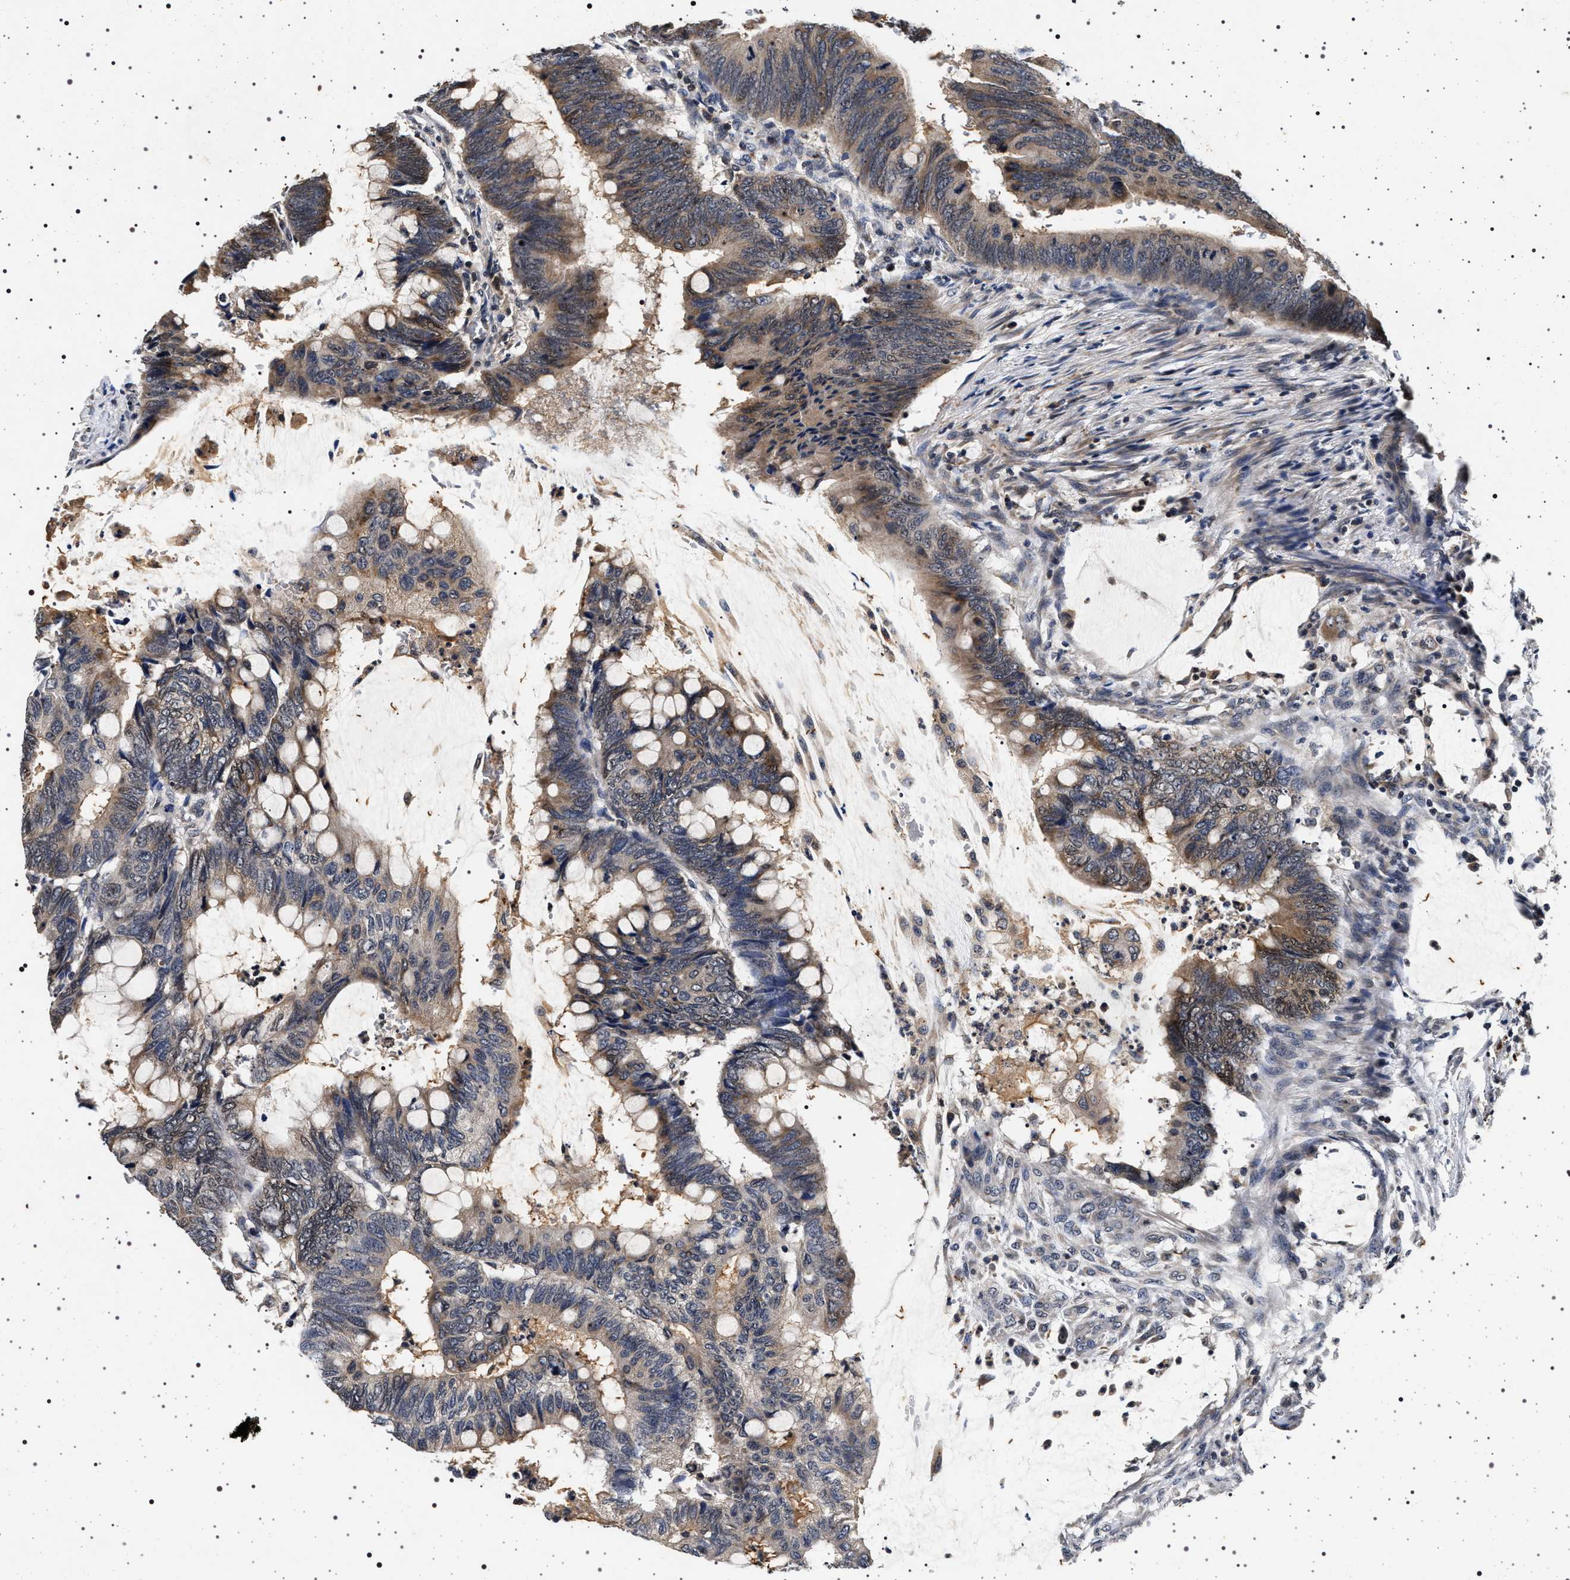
{"staining": {"intensity": "weak", "quantity": ">75%", "location": "cytoplasmic/membranous"}, "tissue": "colorectal cancer", "cell_type": "Tumor cells", "image_type": "cancer", "snomed": [{"axis": "morphology", "description": "Normal tissue, NOS"}, {"axis": "morphology", "description": "Adenocarcinoma, NOS"}, {"axis": "topography", "description": "Rectum"}, {"axis": "topography", "description": "Peripheral nerve tissue"}], "caption": "A photomicrograph of colorectal cancer (adenocarcinoma) stained for a protein exhibits weak cytoplasmic/membranous brown staining in tumor cells.", "gene": "CDKN1B", "patient": {"sex": "male", "age": 92}}